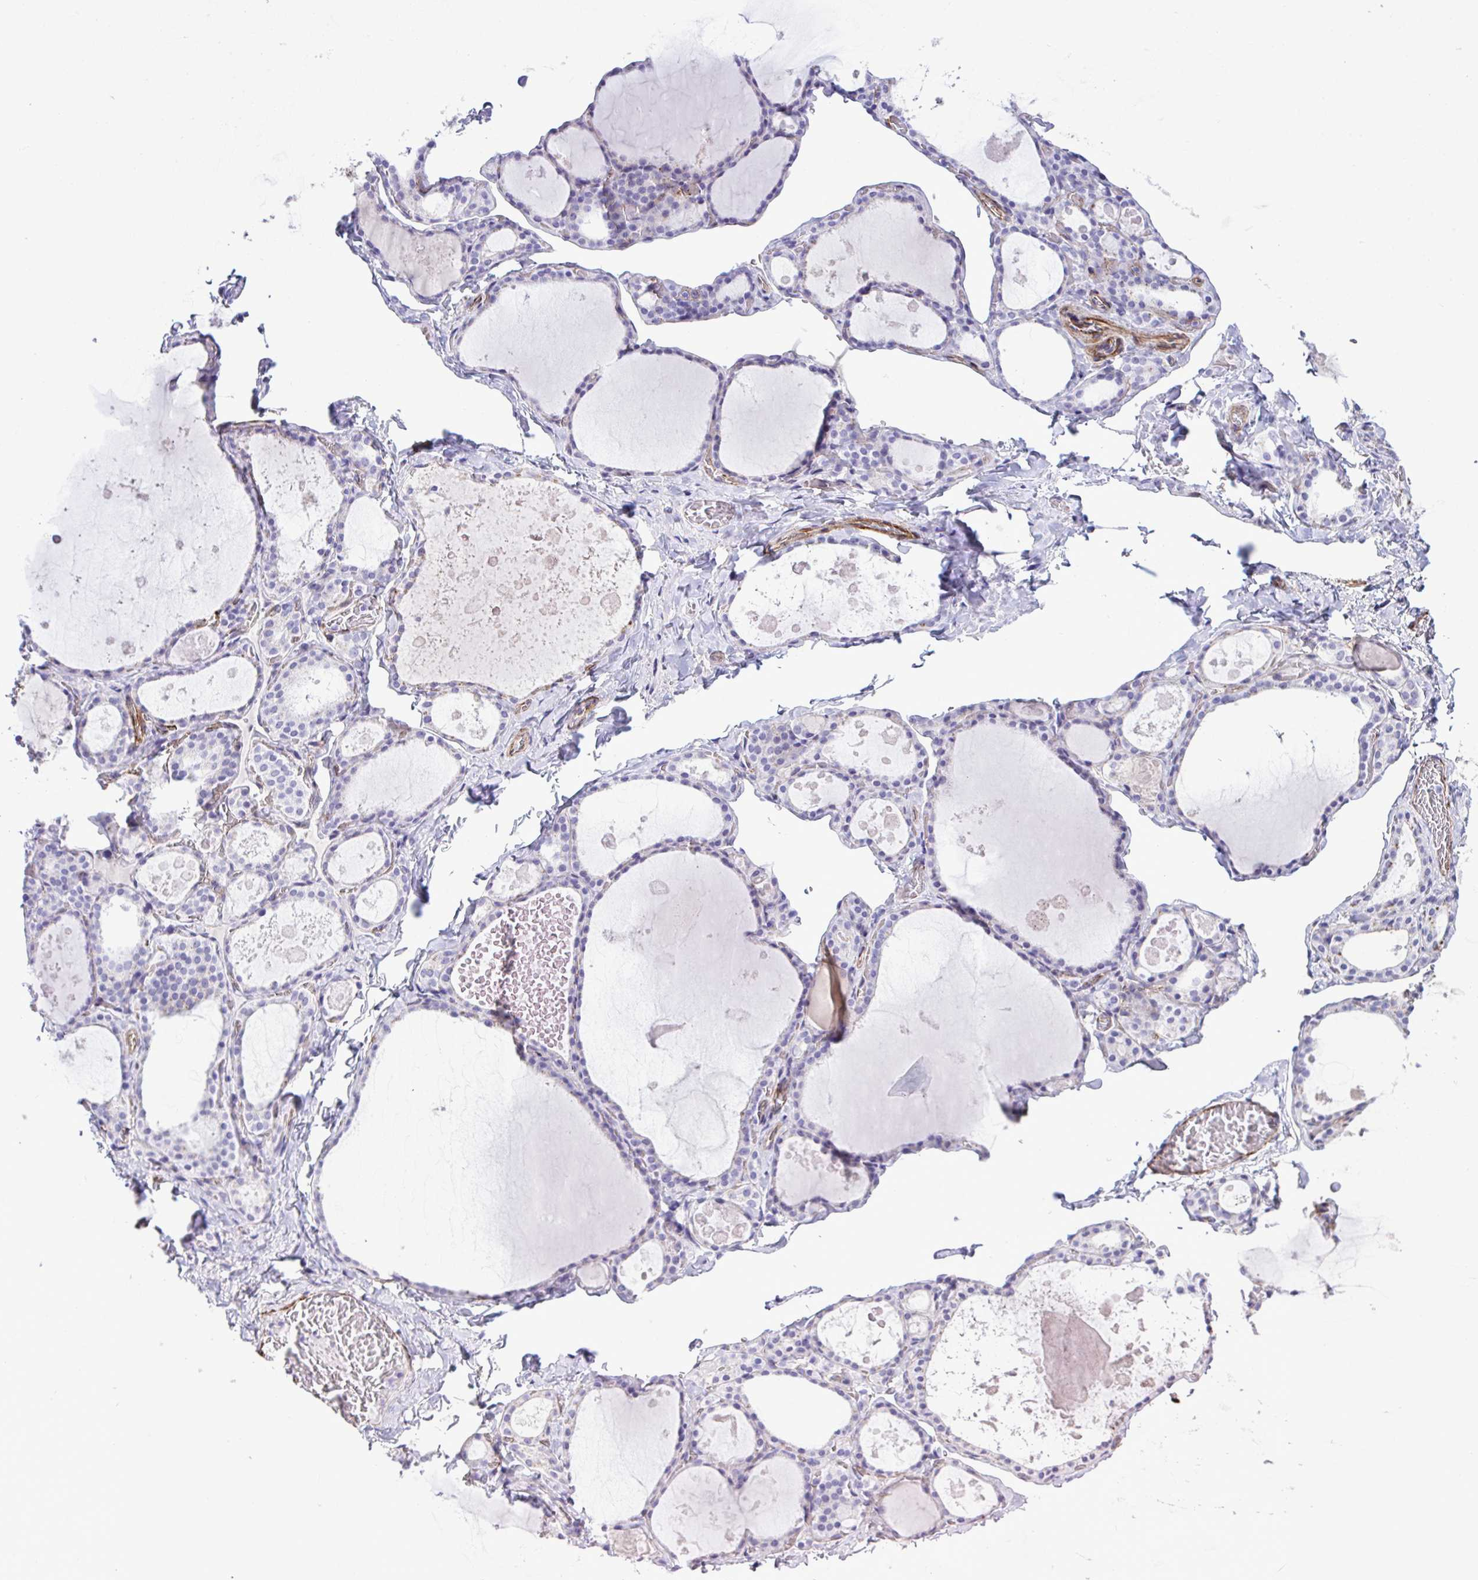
{"staining": {"intensity": "negative", "quantity": "none", "location": "none"}, "tissue": "thyroid gland", "cell_type": "Glandular cells", "image_type": "normal", "snomed": [{"axis": "morphology", "description": "Normal tissue, NOS"}, {"axis": "topography", "description": "Thyroid gland"}], "caption": "Immunohistochemical staining of normal human thyroid gland reveals no significant expression in glandular cells.", "gene": "SYNPO2L", "patient": {"sex": "male", "age": 56}}